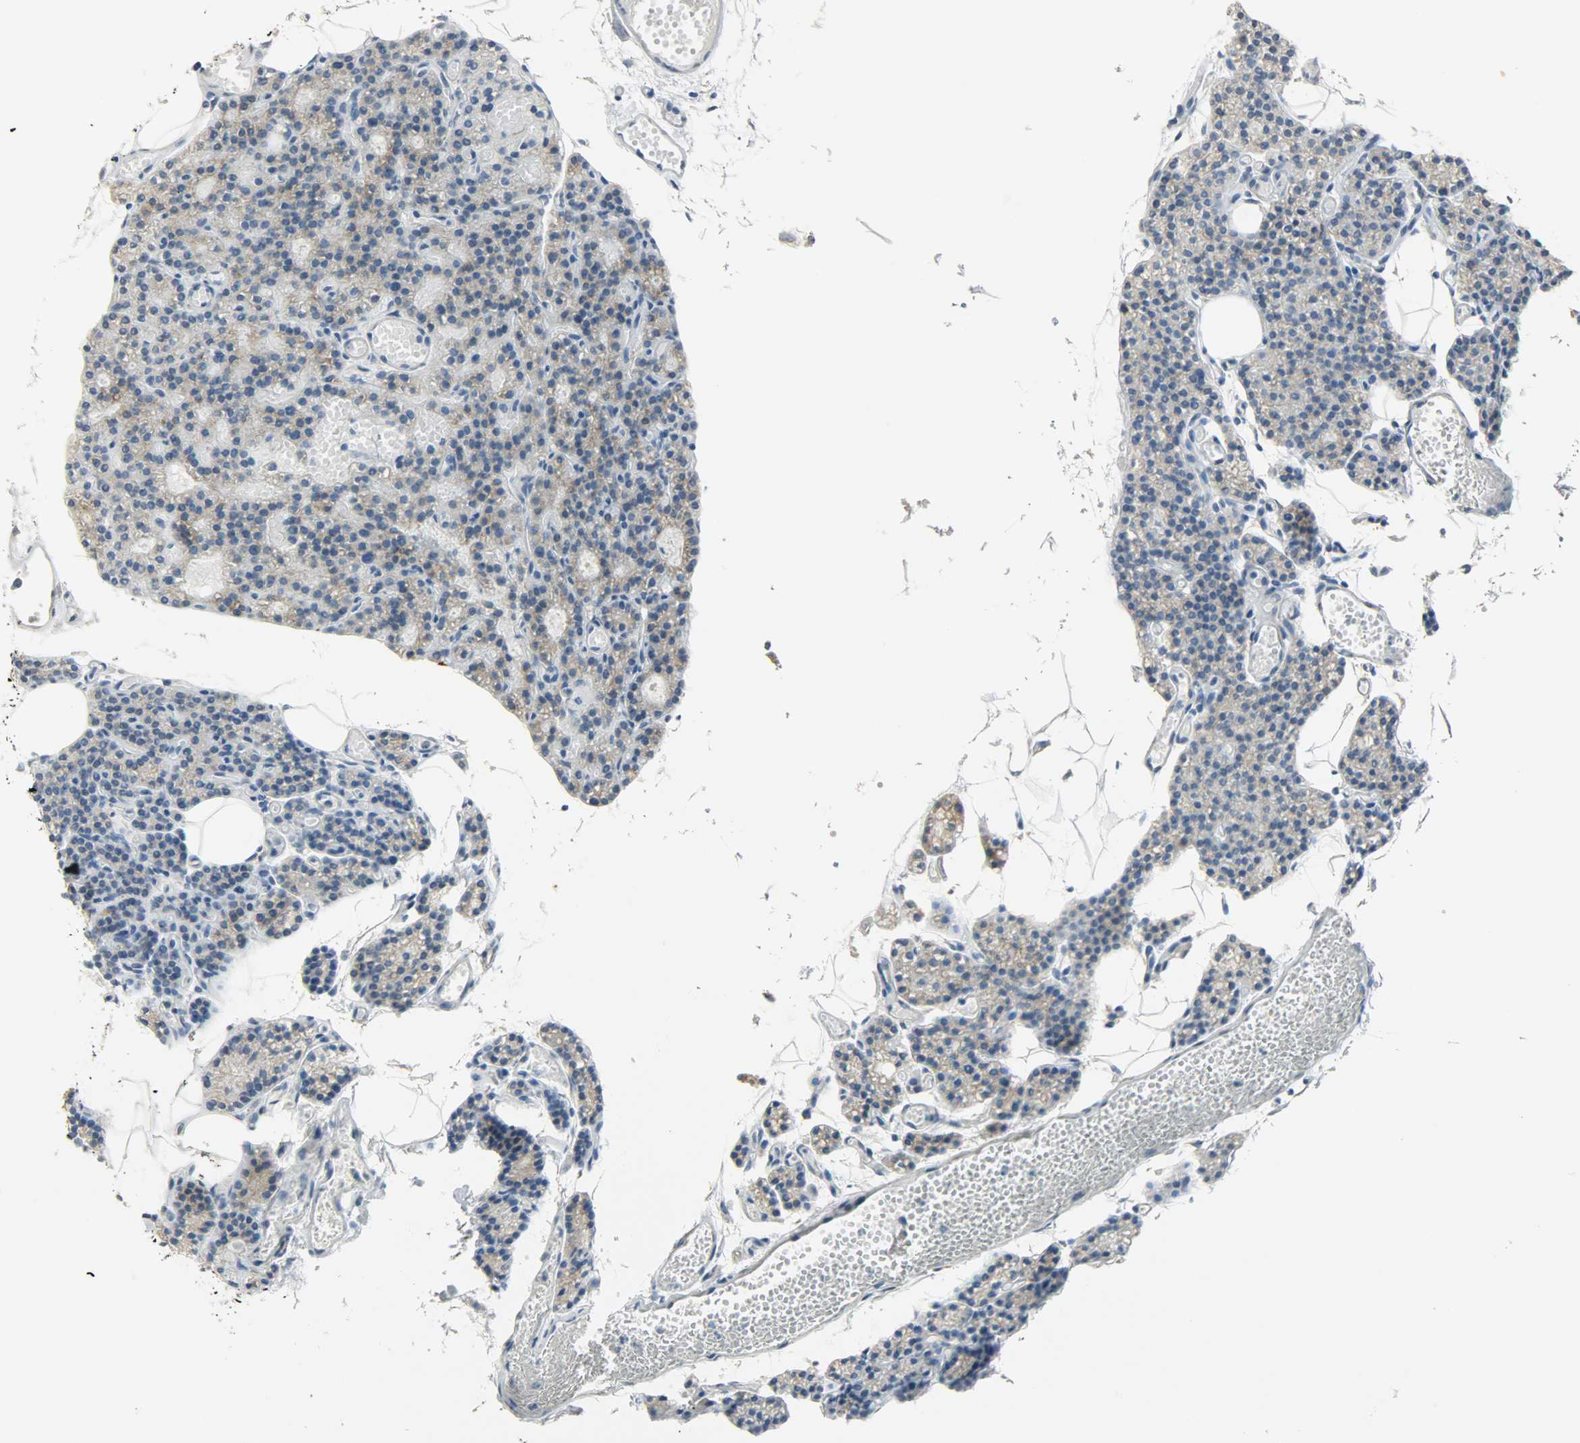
{"staining": {"intensity": "moderate", "quantity": "25%-75%", "location": "cytoplasmic/membranous"}, "tissue": "parathyroid gland", "cell_type": "Glandular cells", "image_type": "normal", "snomed": [{"axis": "morphology", "description": "Normal tissue, NOS"}, {"axis": "topography", "description": "Parathyroid gland"}], "caption": "This is an image of immunohistochemistry staining of normal parathyroid gland, which shows moderate staining in the cytoplasmic/membranous of glandular cells.", "gene": "PKD2", "patient": {"sex": "female", "age": 60}}